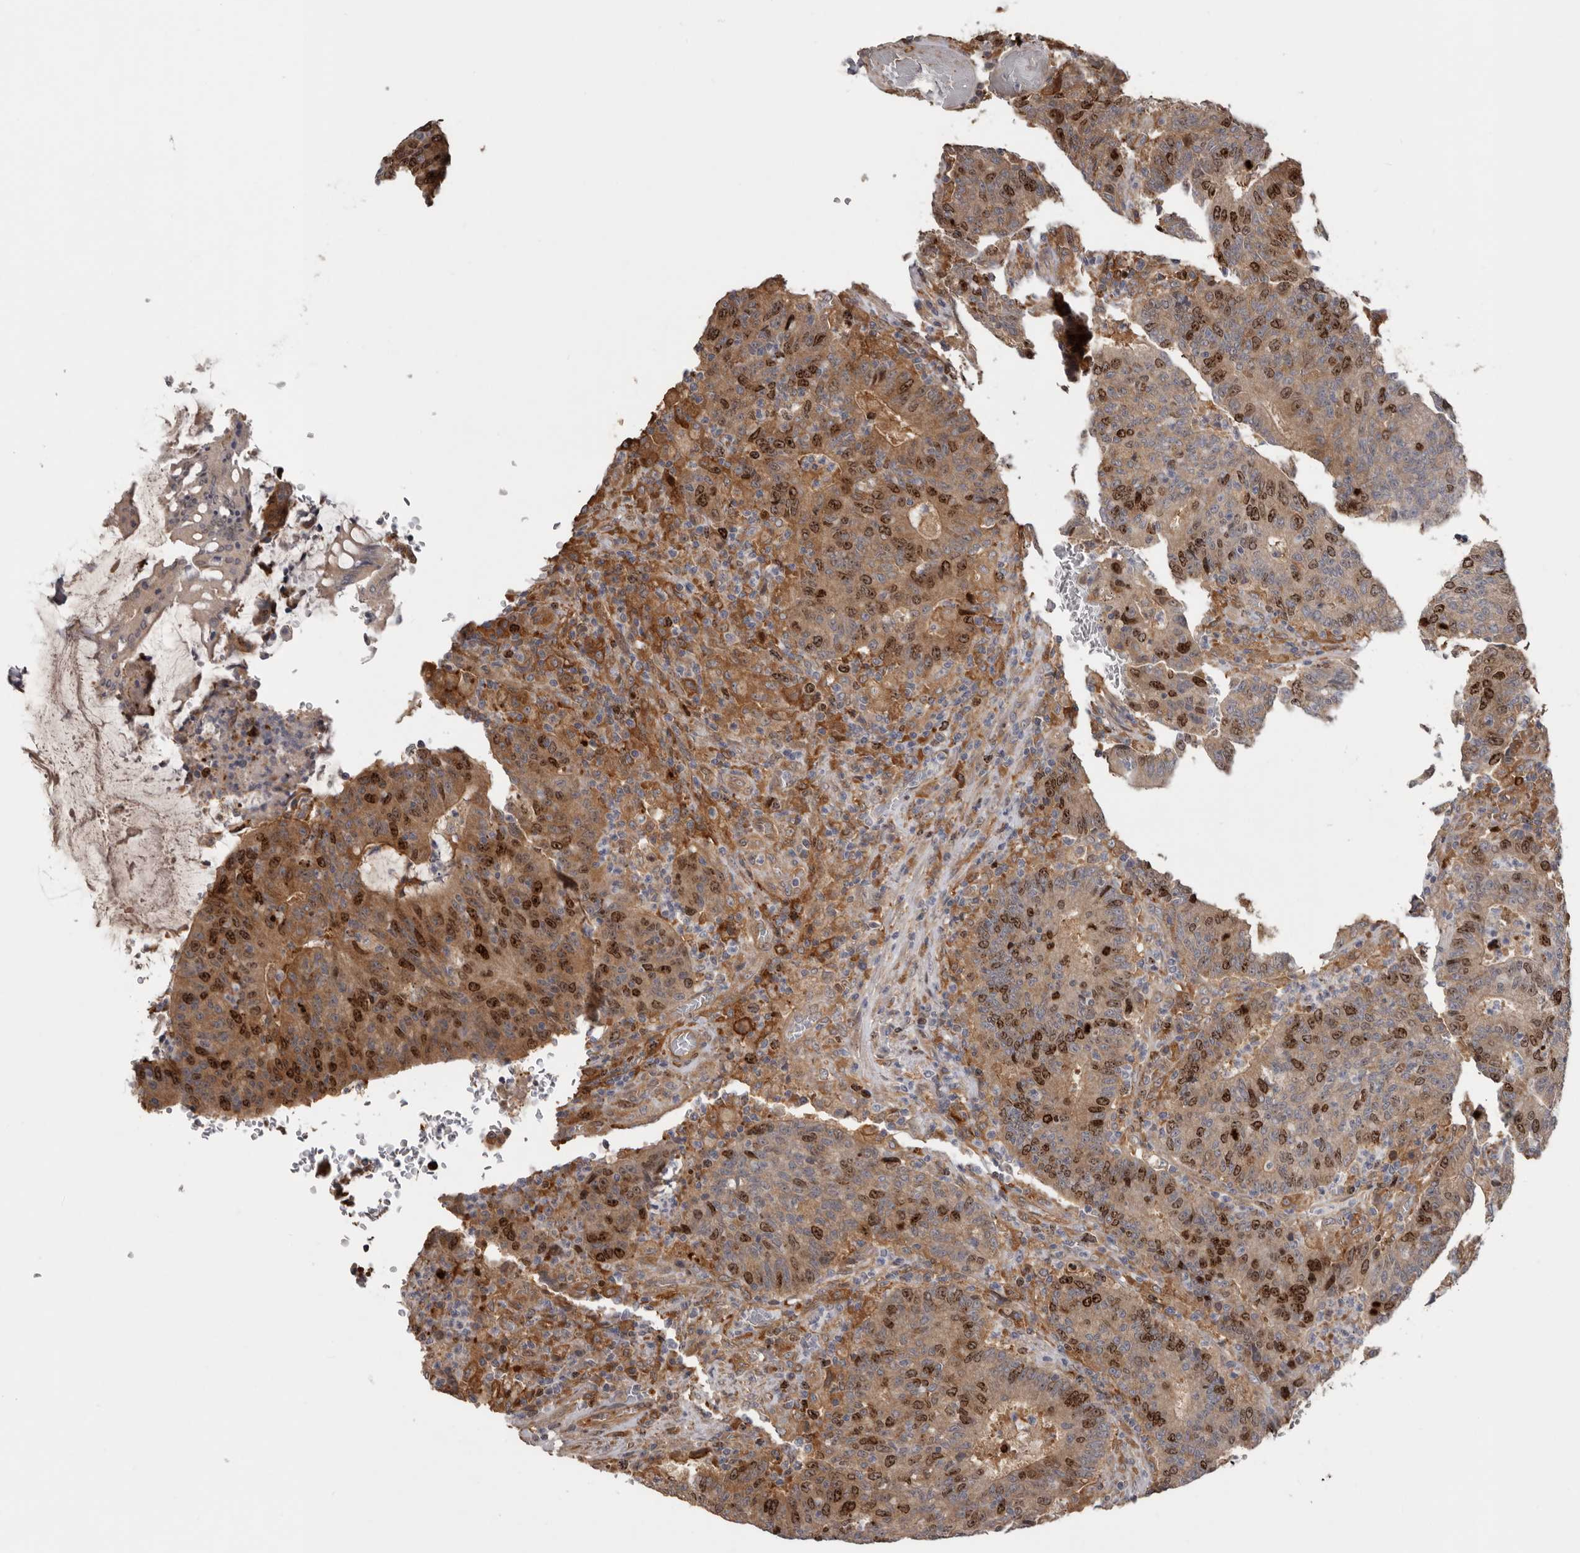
{"staining": {"intensity": "strong", "quantity": ">75%", "location": "cytoplasmic/membranous,nuclear"}, "tissue": "colorectal cancer", "cell_type": "Tumor cells", "image_type": "cancer", "snomed": [{"axis": "morphology", "description": "Adenocarcinoma, NOS"}, {"axis": "topography", "description": "Colon"}], "caption": "Adenocarcinoma (colorectal) stained for a protein exhibits strong cytoplasmic/membranous and nuclear positivity in tumor cells. (brown staining indicates protein expression, while blue staining denotes nuclei).", "gene": "CDCA8", "patient": {"sex": "female", "age": 75}}